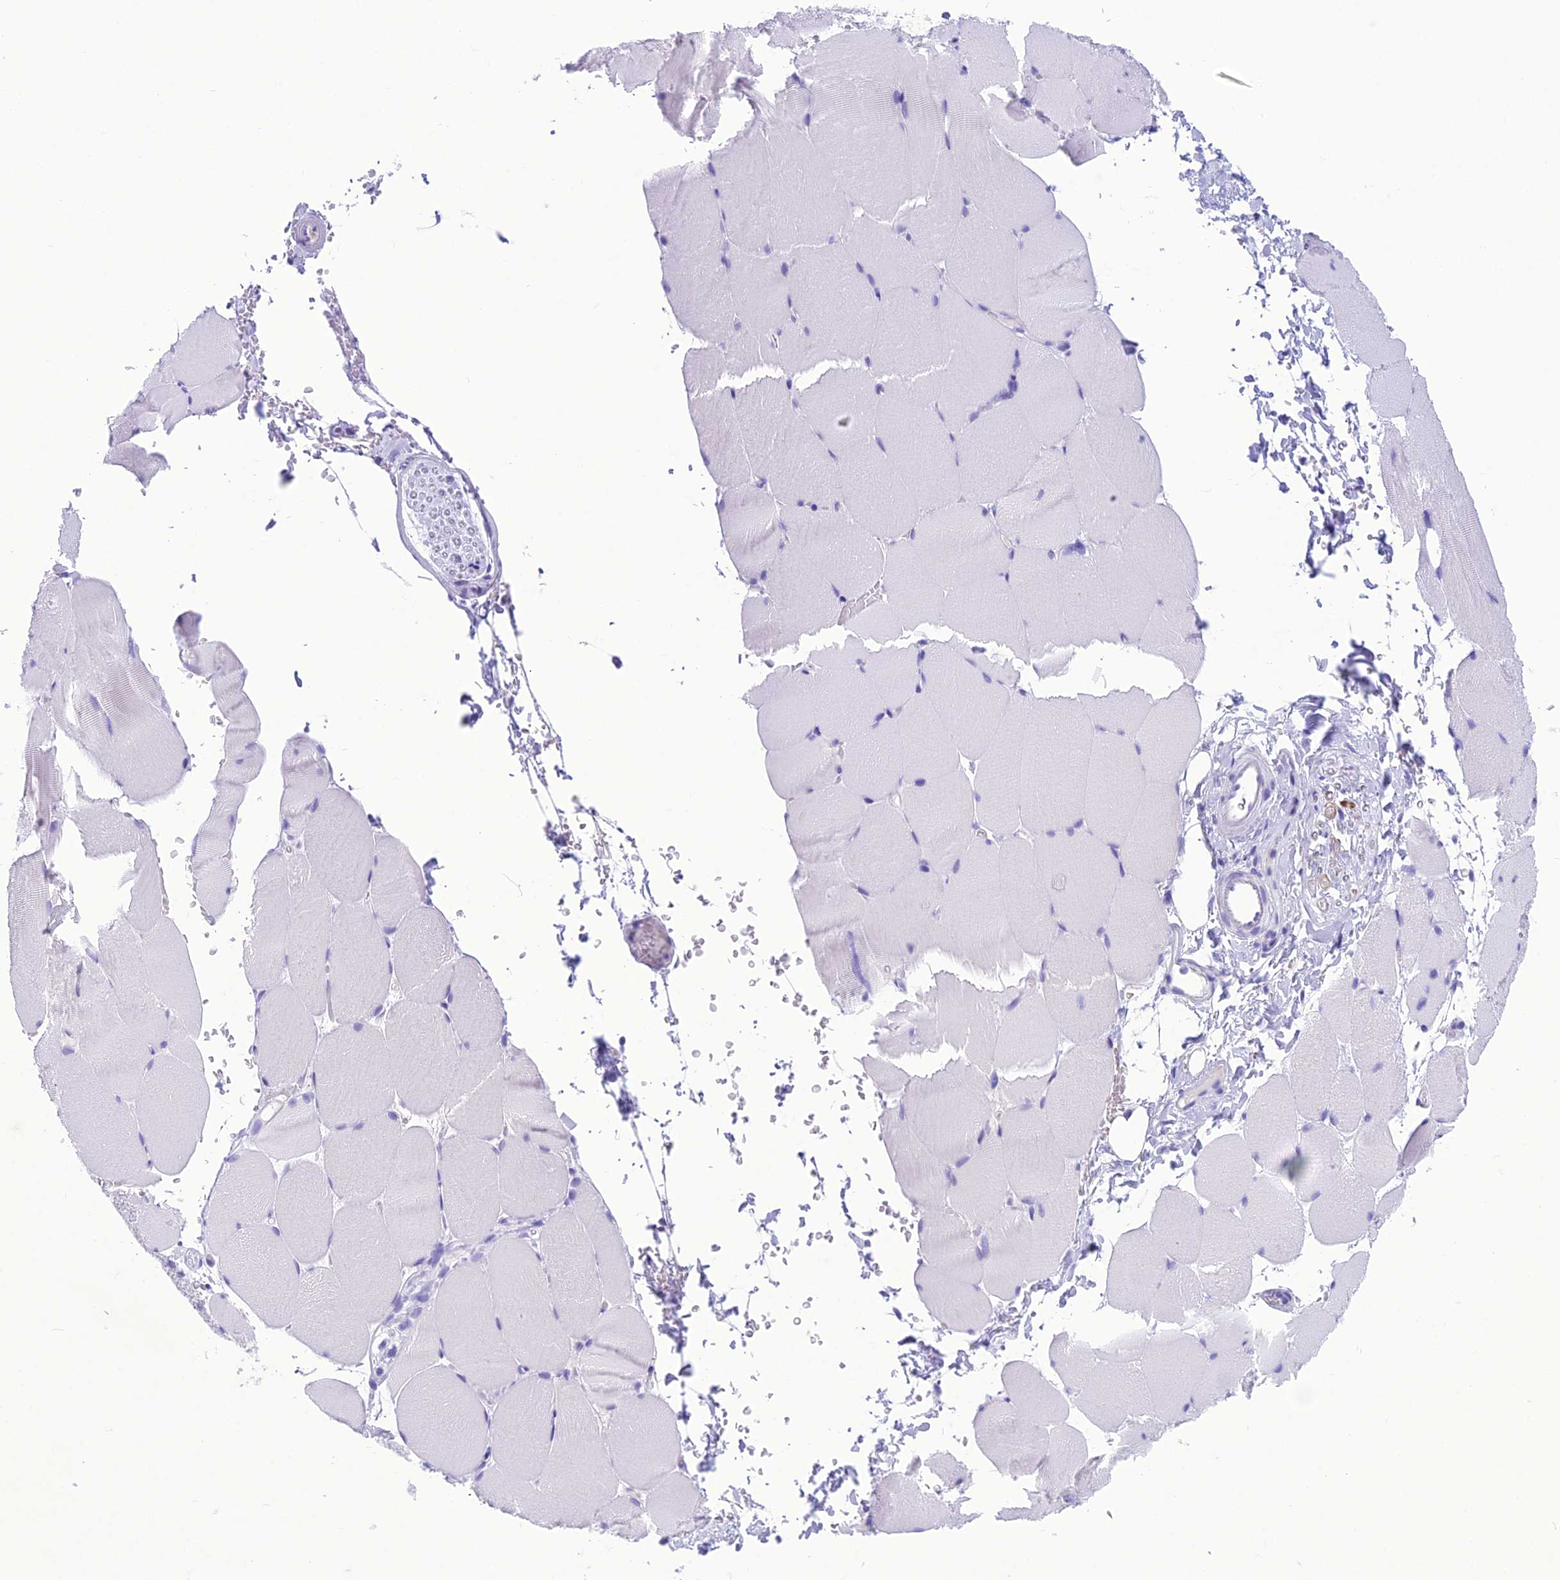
{"staining": {"intensity": "negative", "quantity": "none", "location": "none"}, "tissue": "skeletal muscle", "cell_type": "Myocytes", "image_type": "normal", "snomed": [{"axis": "morphology", "description": "Normal tissue, NOS"}, {"axis": "topography", "description": "Skeletal muscle"}, {"axis": "topography", "description": "Parathyroid gland"}], "caption": "Immunohistochemical staining of benign human skeletal muscle exhibits no significant expression in myocytes.", "gene": "TRAM1L1", "patient": {"sex": "female", "age": 37}}